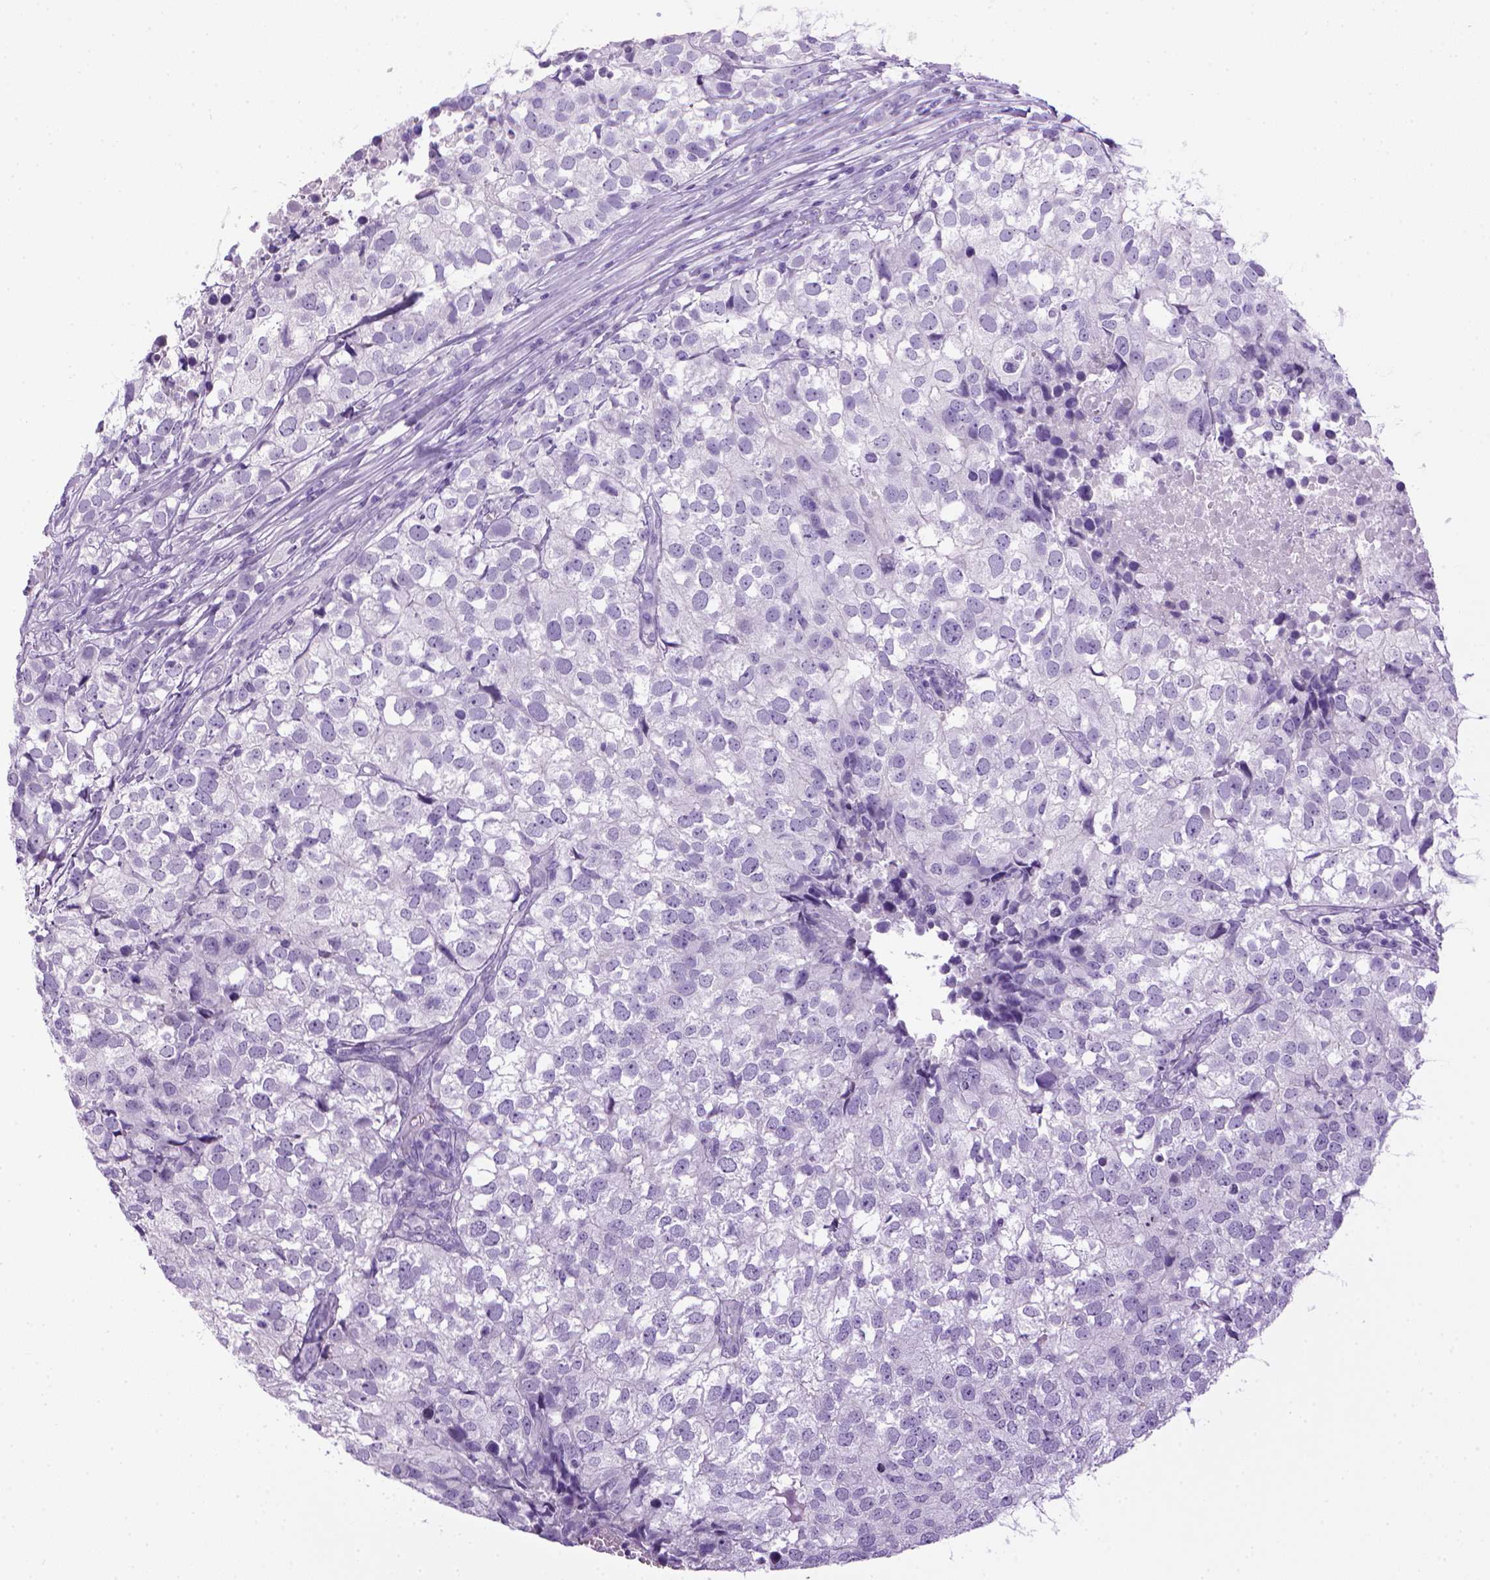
{"staining": {"intensity": "negative", "quantity": "none", "location": "none"}, "tissue": "breast cancer", "cell_type": "Tumor cells", "image_type": "cancer", "snomed": [{"axis": "morphology", "description": "Duct carcinoma"}, {"axis": "topography", "description": "Breast"}], "caption": "Breast cancer (infiltrating ductal carcinoma) was stained to show a protein in brown. There is no significant staining in tumor cells. (Brightfield microscopy of DAB immunohistochemistry at high magnification).", "gene": "SGCG", "patient": {"sex": "female", "age": 30}}